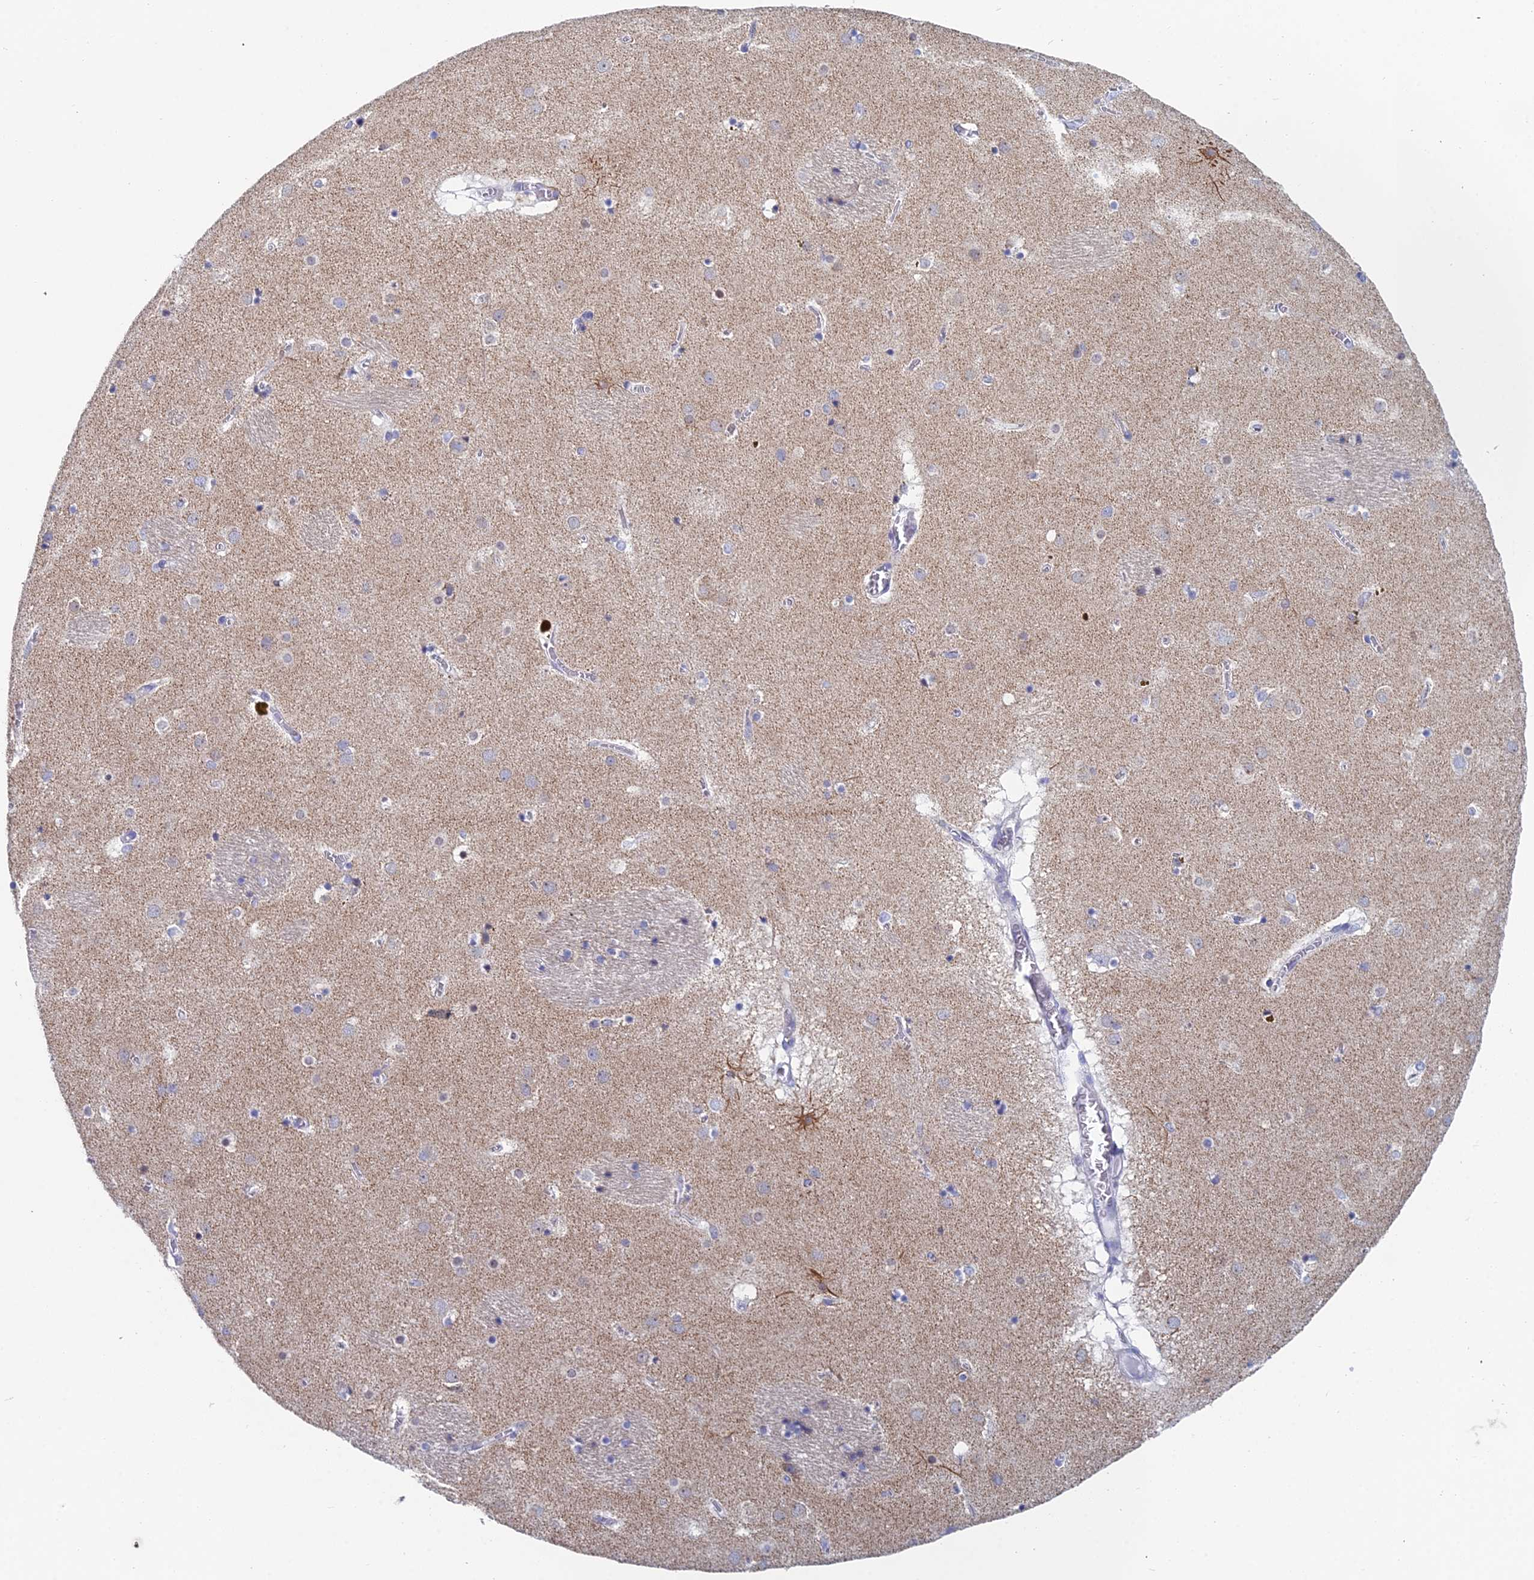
{"staining": {"intensity": "weak", "quantity": "<25%", "location": "cytoplasmic/membranous"}, "tissue": "caudate", "cell_type": "Glial cells", "image_type": "normal", "snomed": [{"axis": "morphology", "description": "Normal tissue, NOS"}, {"axis": "topography", "description": "Lateral ventricle wall"}], "caption": "Glial cells show no significant staining in benign caudate. (Immunohistochemistry (ihc), brightfield microscopy, high magnification).", "gene": "ACSM1", "patient": {"sex": "male", "age": 70}}